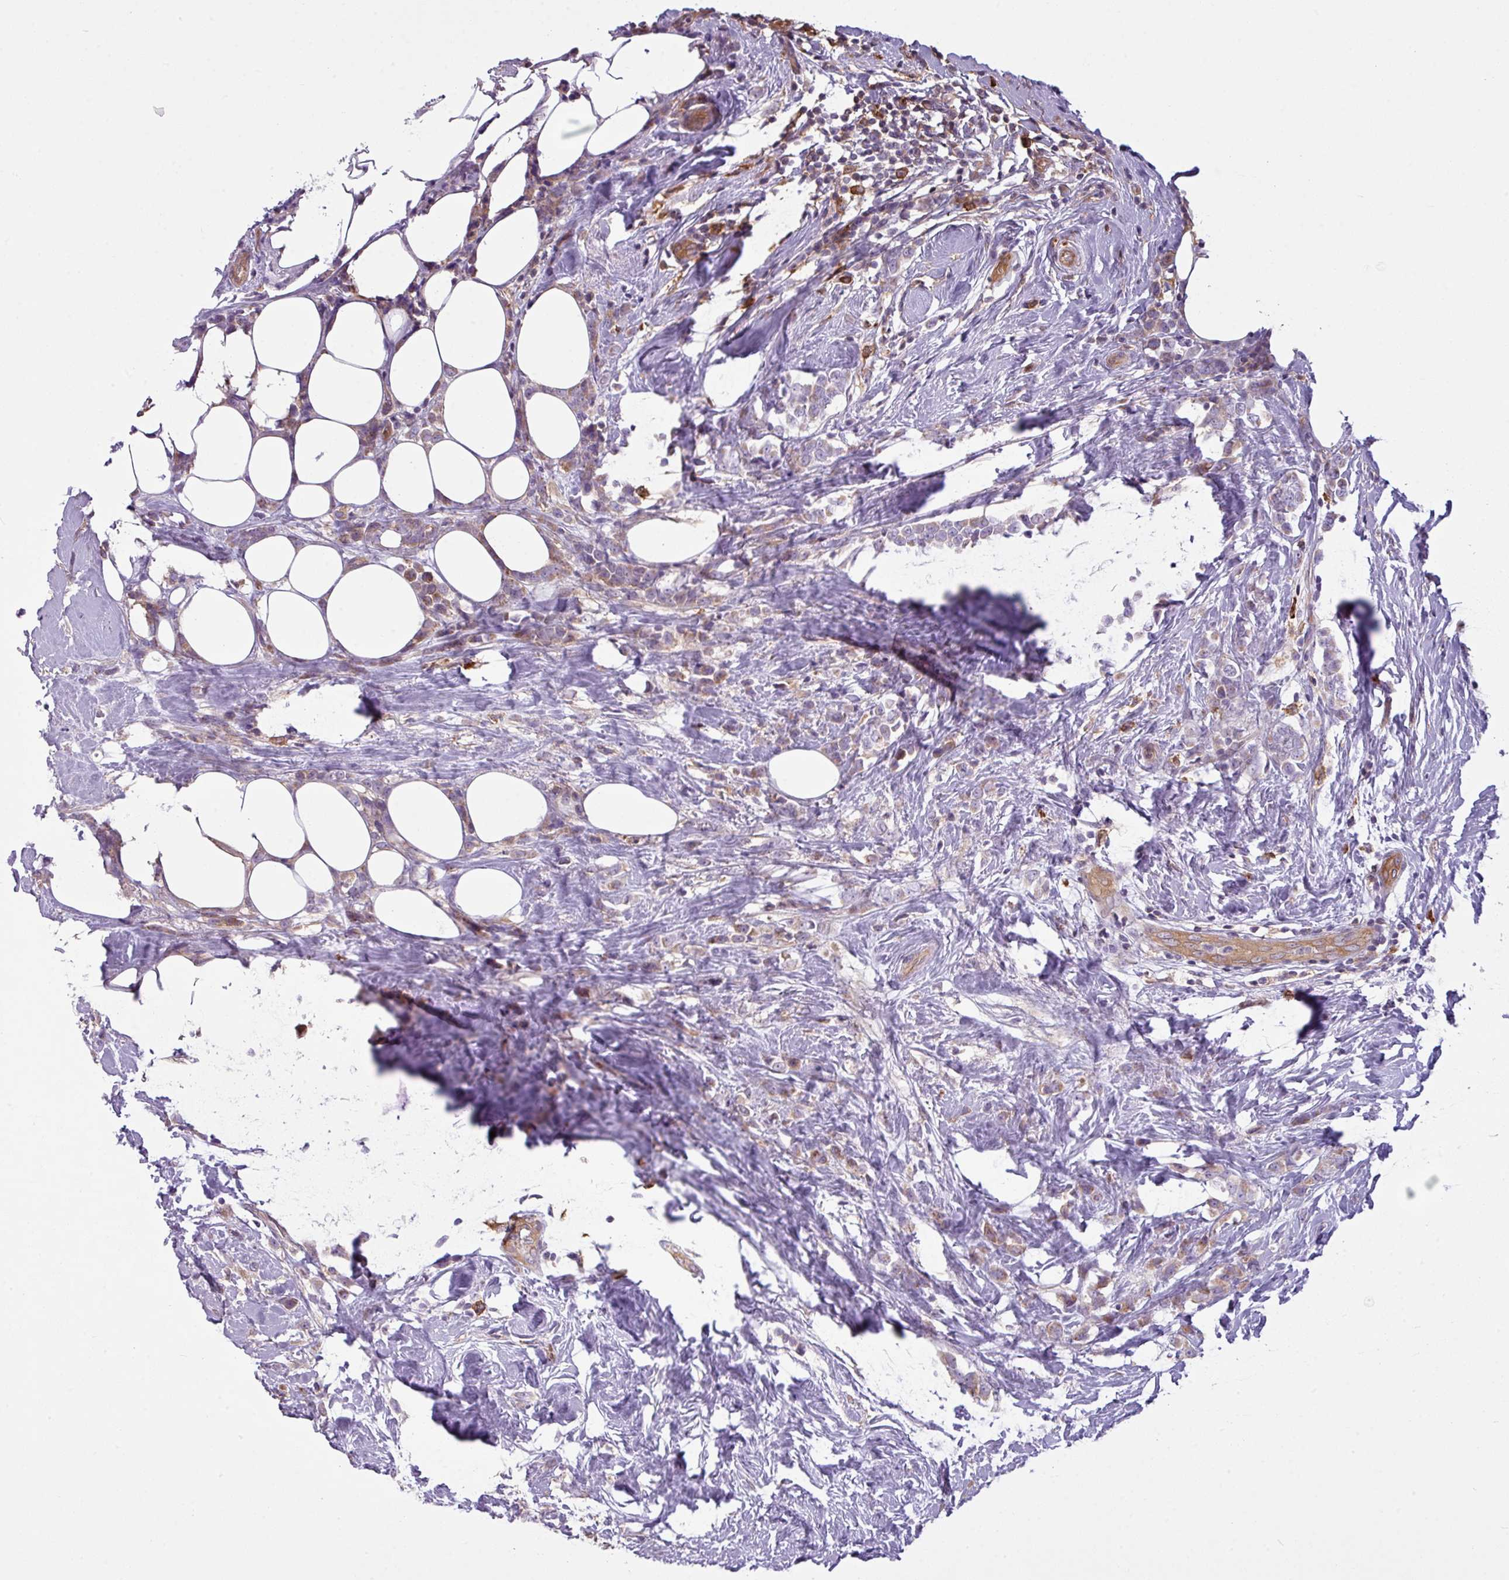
{"staining": {"intensity": "moderate", "quantity": "25%-75%", "location": "cytoplasmic/membranous"}, "tissue": "breast cancer", "cell_type": "Tumor cells", "image_type": "cancer", "snomed": [{"axis": "morphology", "description": "Duct carcinoma"}, {"axis": "topography", "description": "Breast"}], "caption": "Immunohistochemistry of breast cancer (invasive ductal carcinoma) reveals medium levels of moderate cytoplasmic/membranous expression in approximately 25%-75% of tumor cells.", "gene": "CAMK2B", "patient": {"sex": "female", "age": 80}}